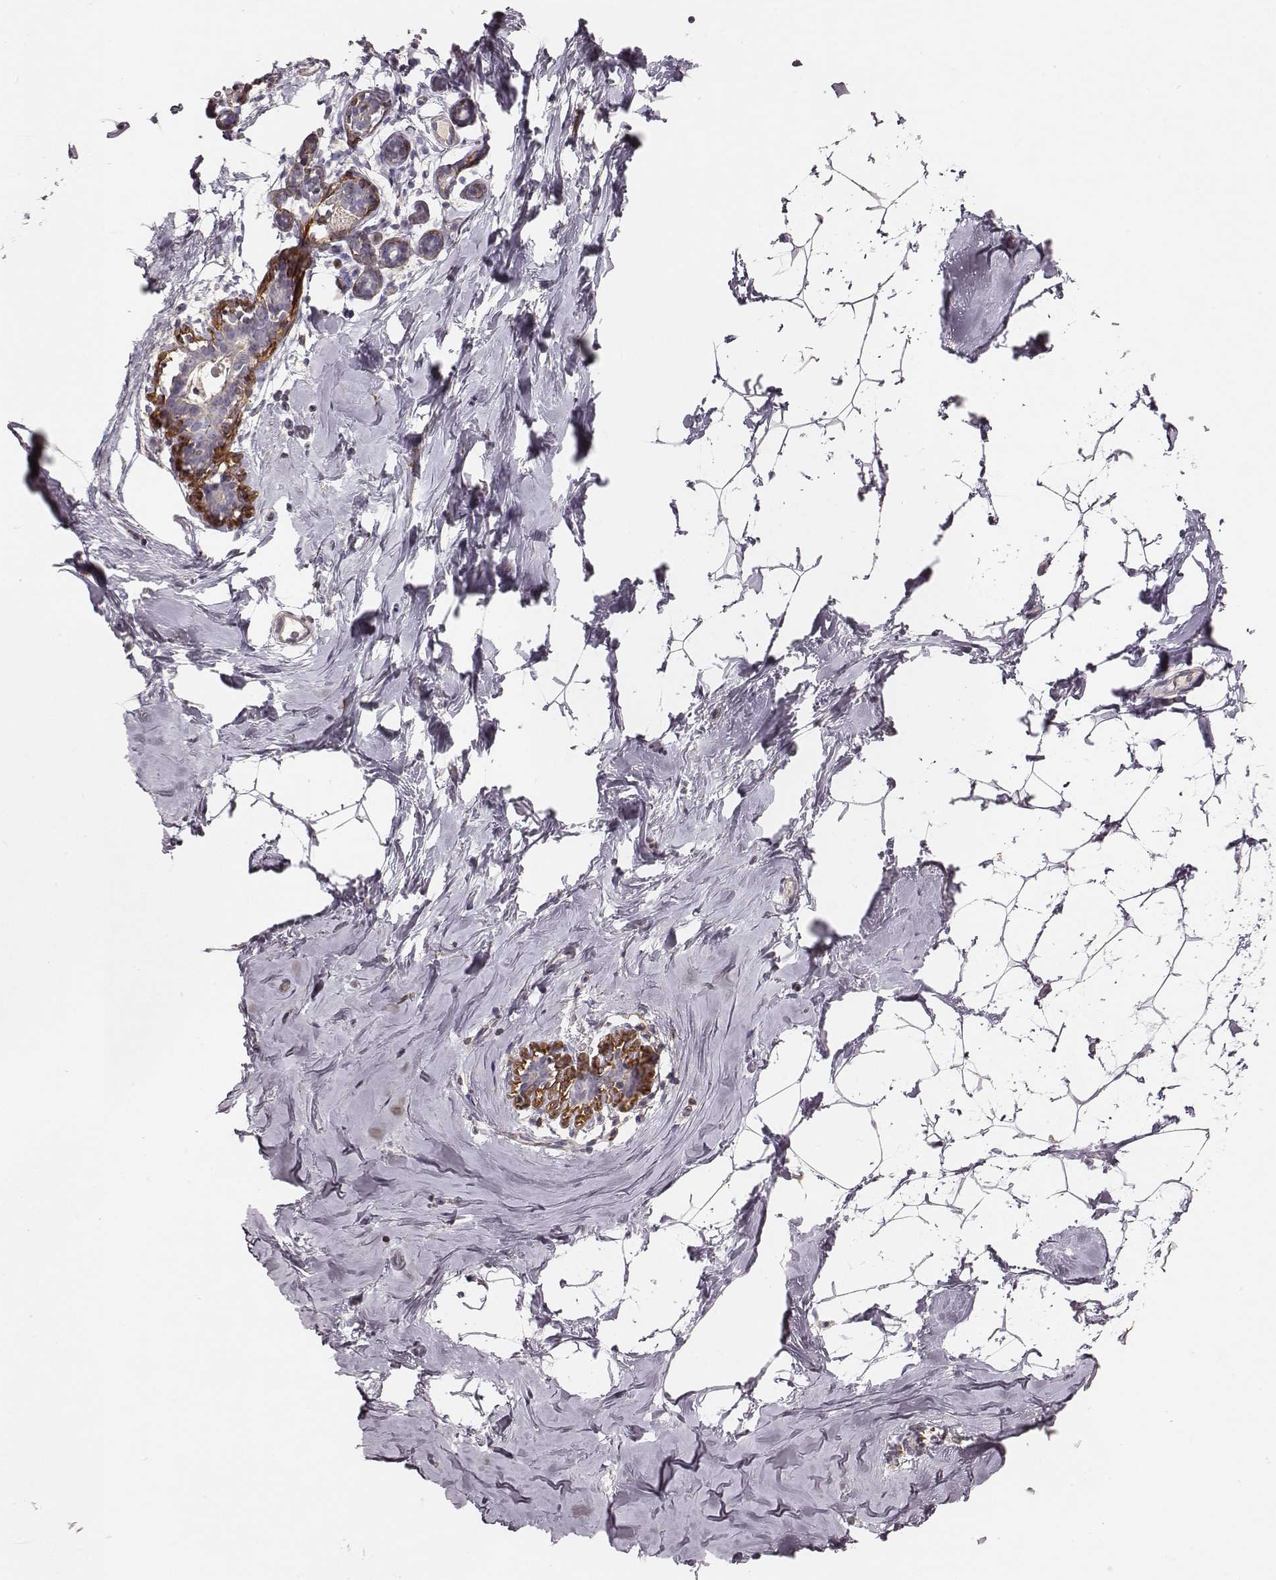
{"staining": {"intensity": "negative", "quantity": "none", "location": "none"}, "tissue": "breast", "cell_type": "Adipocytes", "image_type": "normal", "snomed": [{"axis": "morphology", "description": "Normal tissue, NOS"}, {"axis": "topography", "description": "Breast"}], "caption": "DAB (3,3'-diaminobenzidine) immunohistochemical staining of normal human breast reveals no significant positivity in adipocytes.", "gene": "ZYX", "patient": {"sex": "female", "age": 32}}